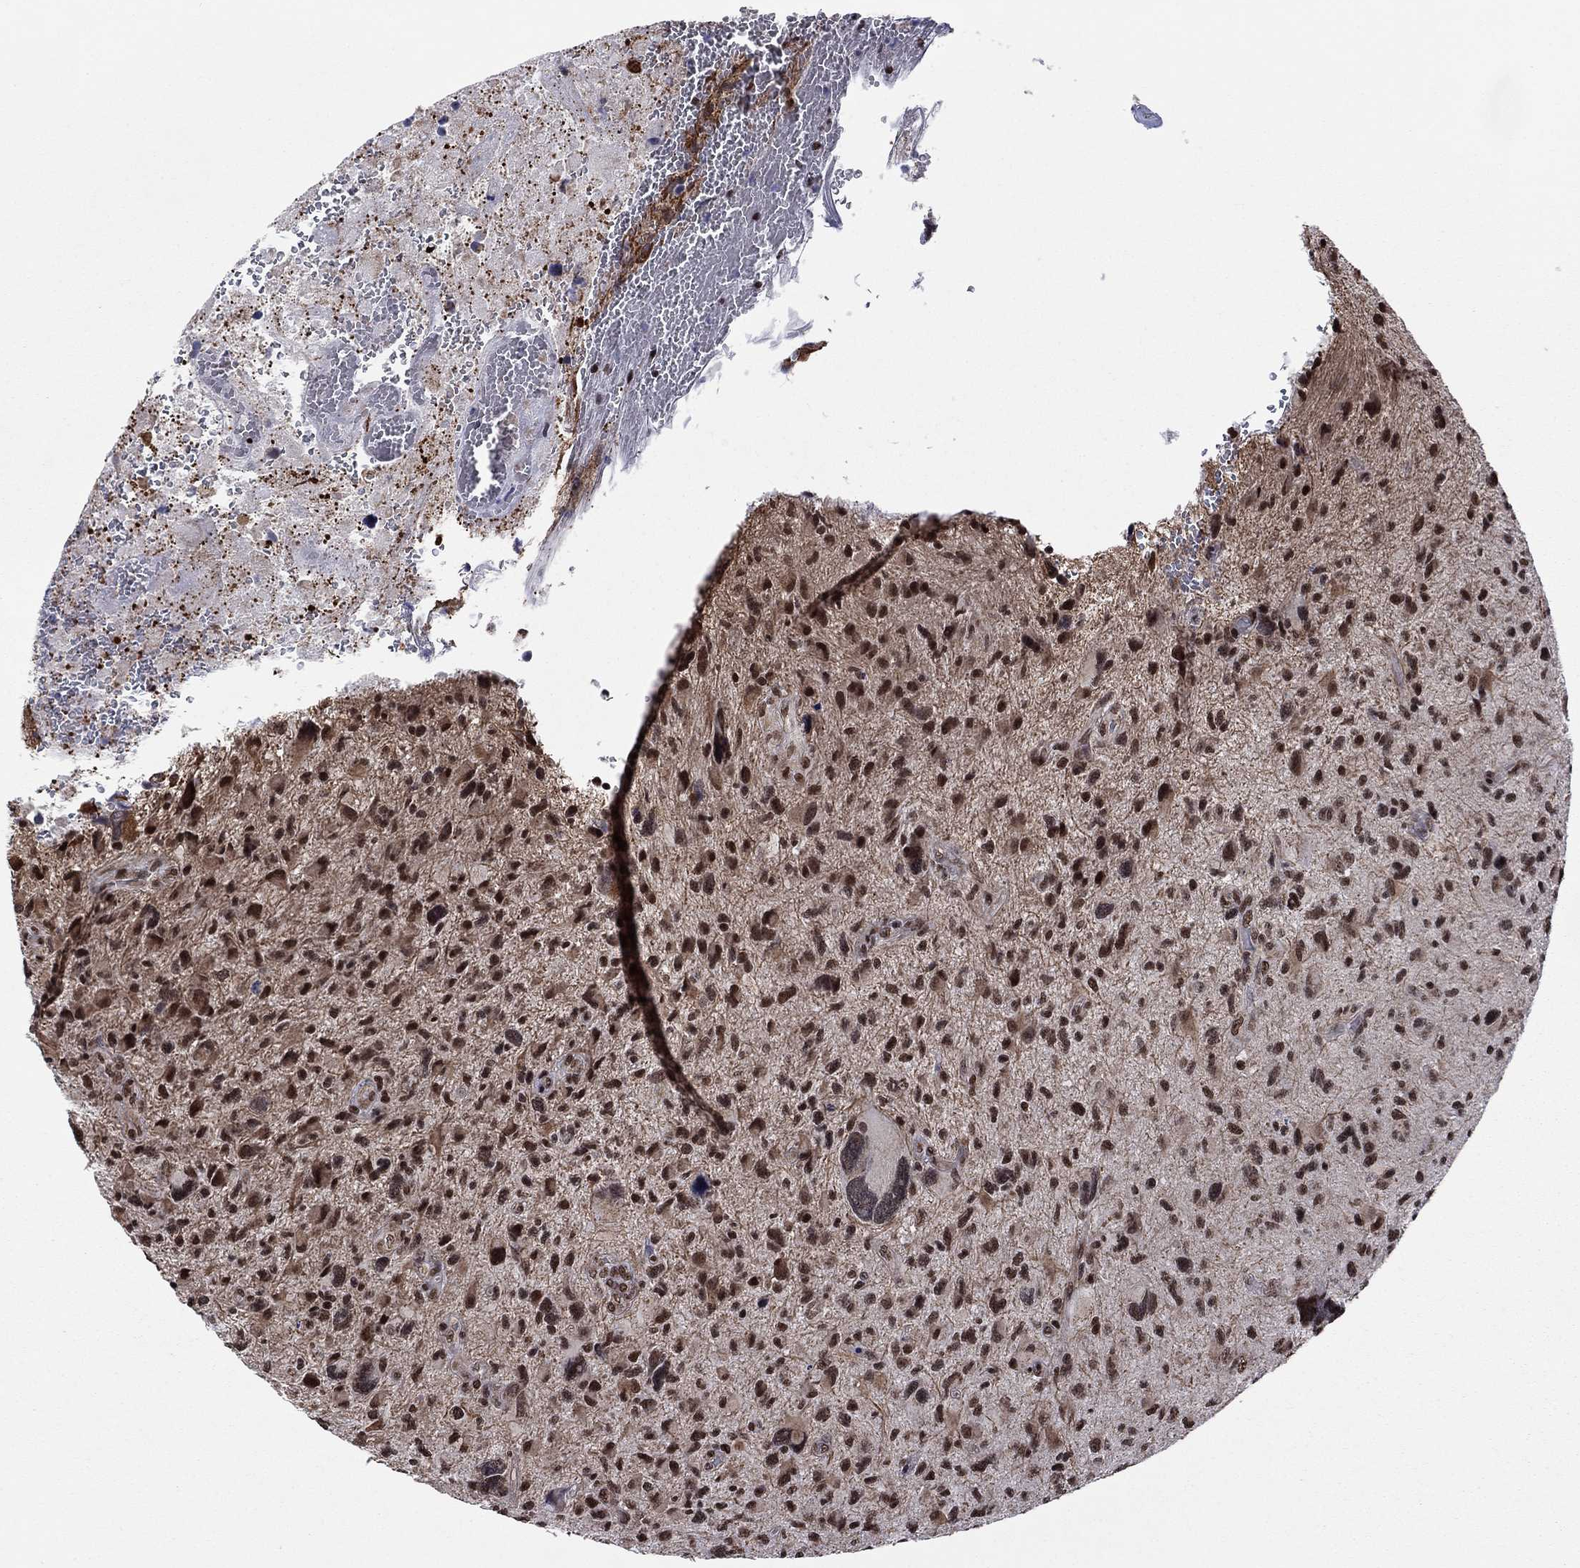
{"staining": {"intensity": "moderate", "quantity": ">75%", "location": "cytoplasmic/membranous,nuclear"}, "tissue": "glioma", "cell_type": "Tumor cells", "image_type": "cancer", "snomed": [{"axis": "morphology", "description": "Glioma, malignant, NOS"}, {"axis": "morphology", "description": "Glioma, malignant, High grade"}, {"axis": "topography", "description": "Brain"}], "caption": "IHC (DAB (3,3'-diaminobenzidine)) staining of human malignant glioma demonstrates moderate cytoplasmic/membranous and nuclear protein expression in about >75% of tumor cells.", "gene": "N4BP2", "patient": {"sex": "female", "age": 71}}